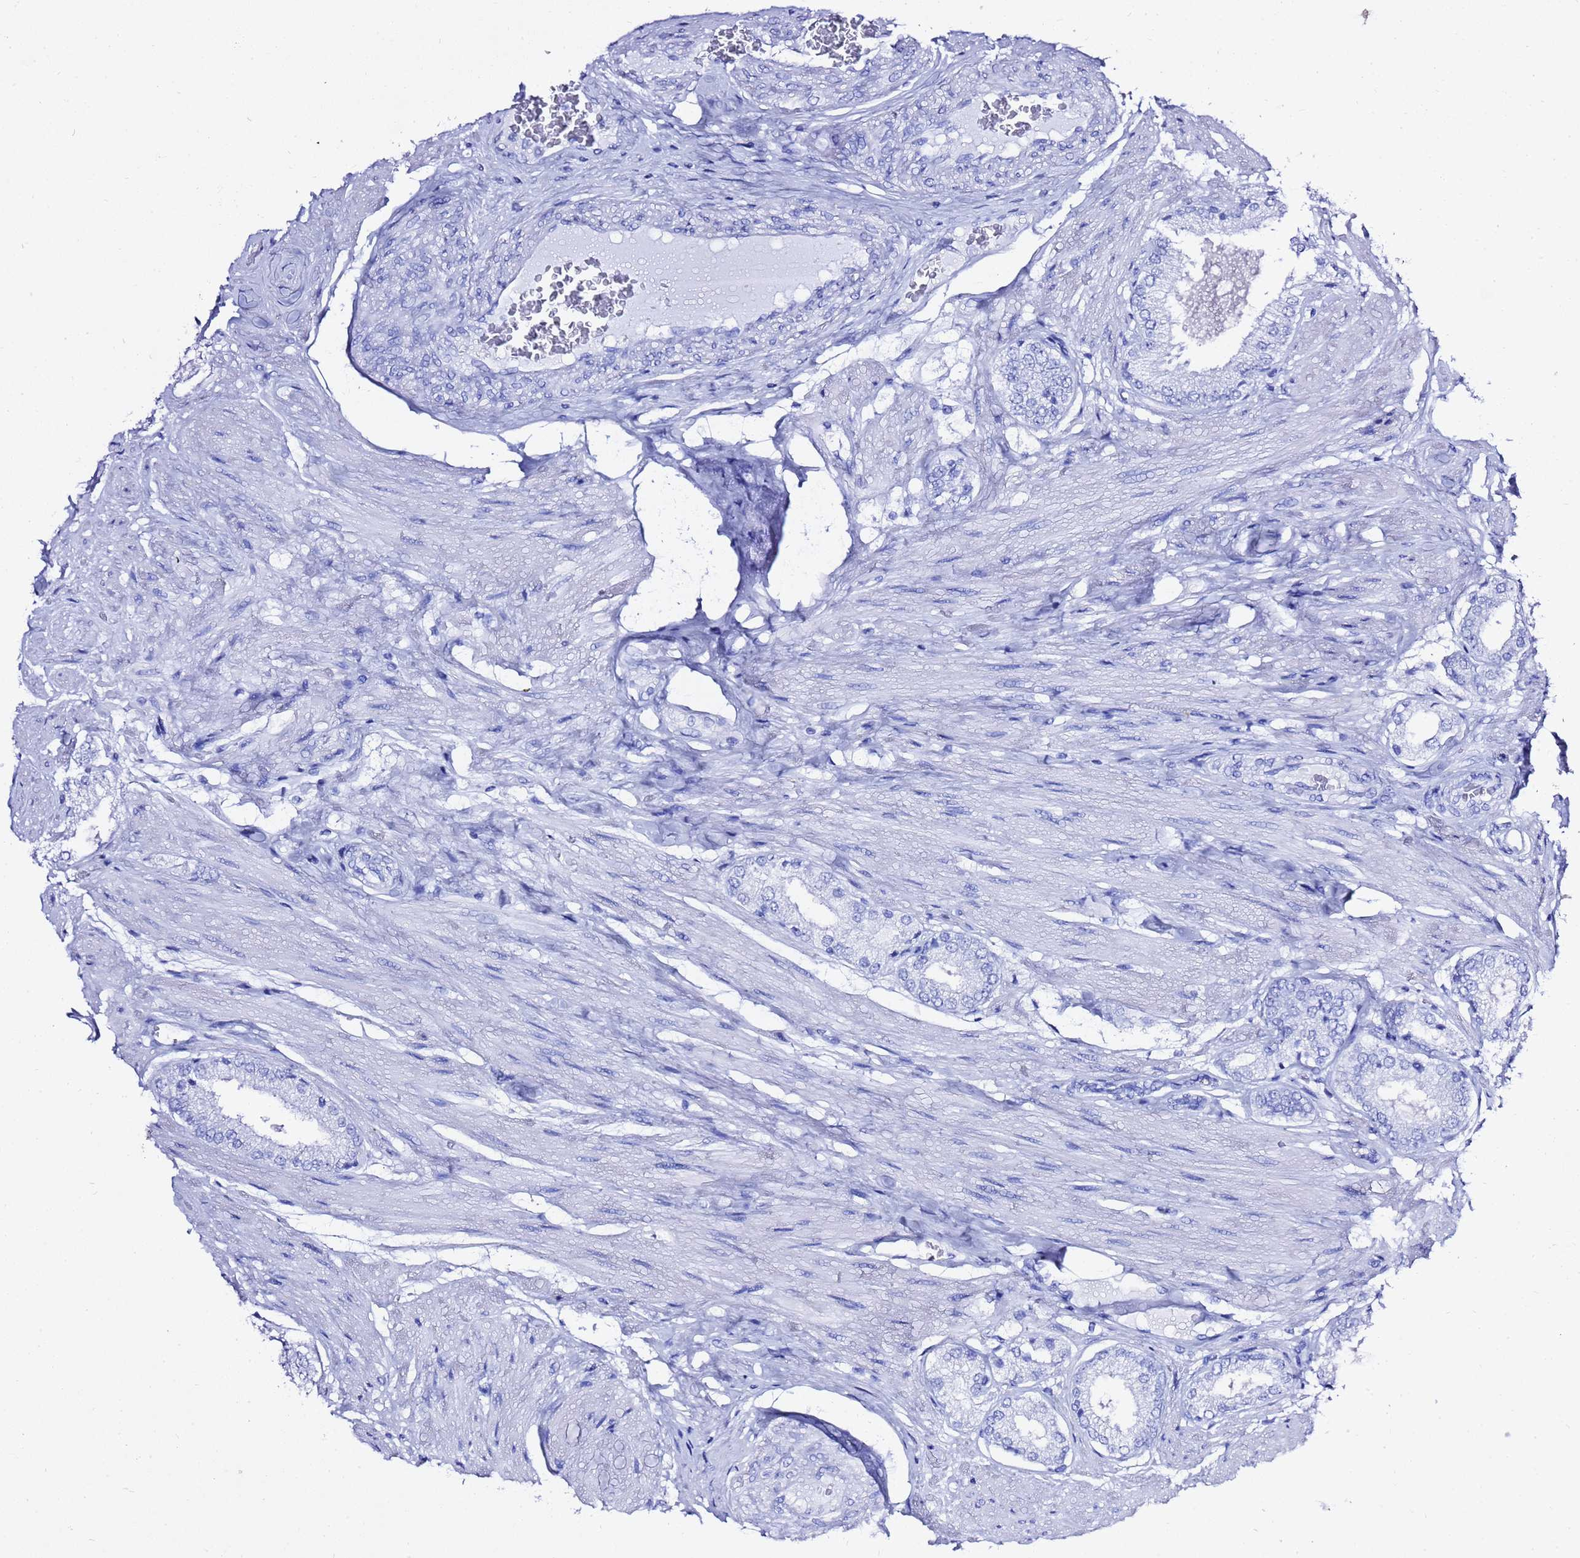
{"staining": {"intensity": "negative", "quantity": "none", "location": "none"}, "tissue": "prostate cancer", "cell_type": "Tumor cells", "image_type": "cancer", "snomed": [{"axis": "morphology", "description": "Adenocarcinoma, High grade"}, {"axis": "topography", "description": "Prostate and seminal vesicle, NOS"}], "caption": "IHC of prostate cancer (adenocarcinoma (high-grade)) shows no staining in tumor cells. Nuclei are stained in blue.", "gene": "LIPF", "patient": {"sex": "male", "age": 64}}